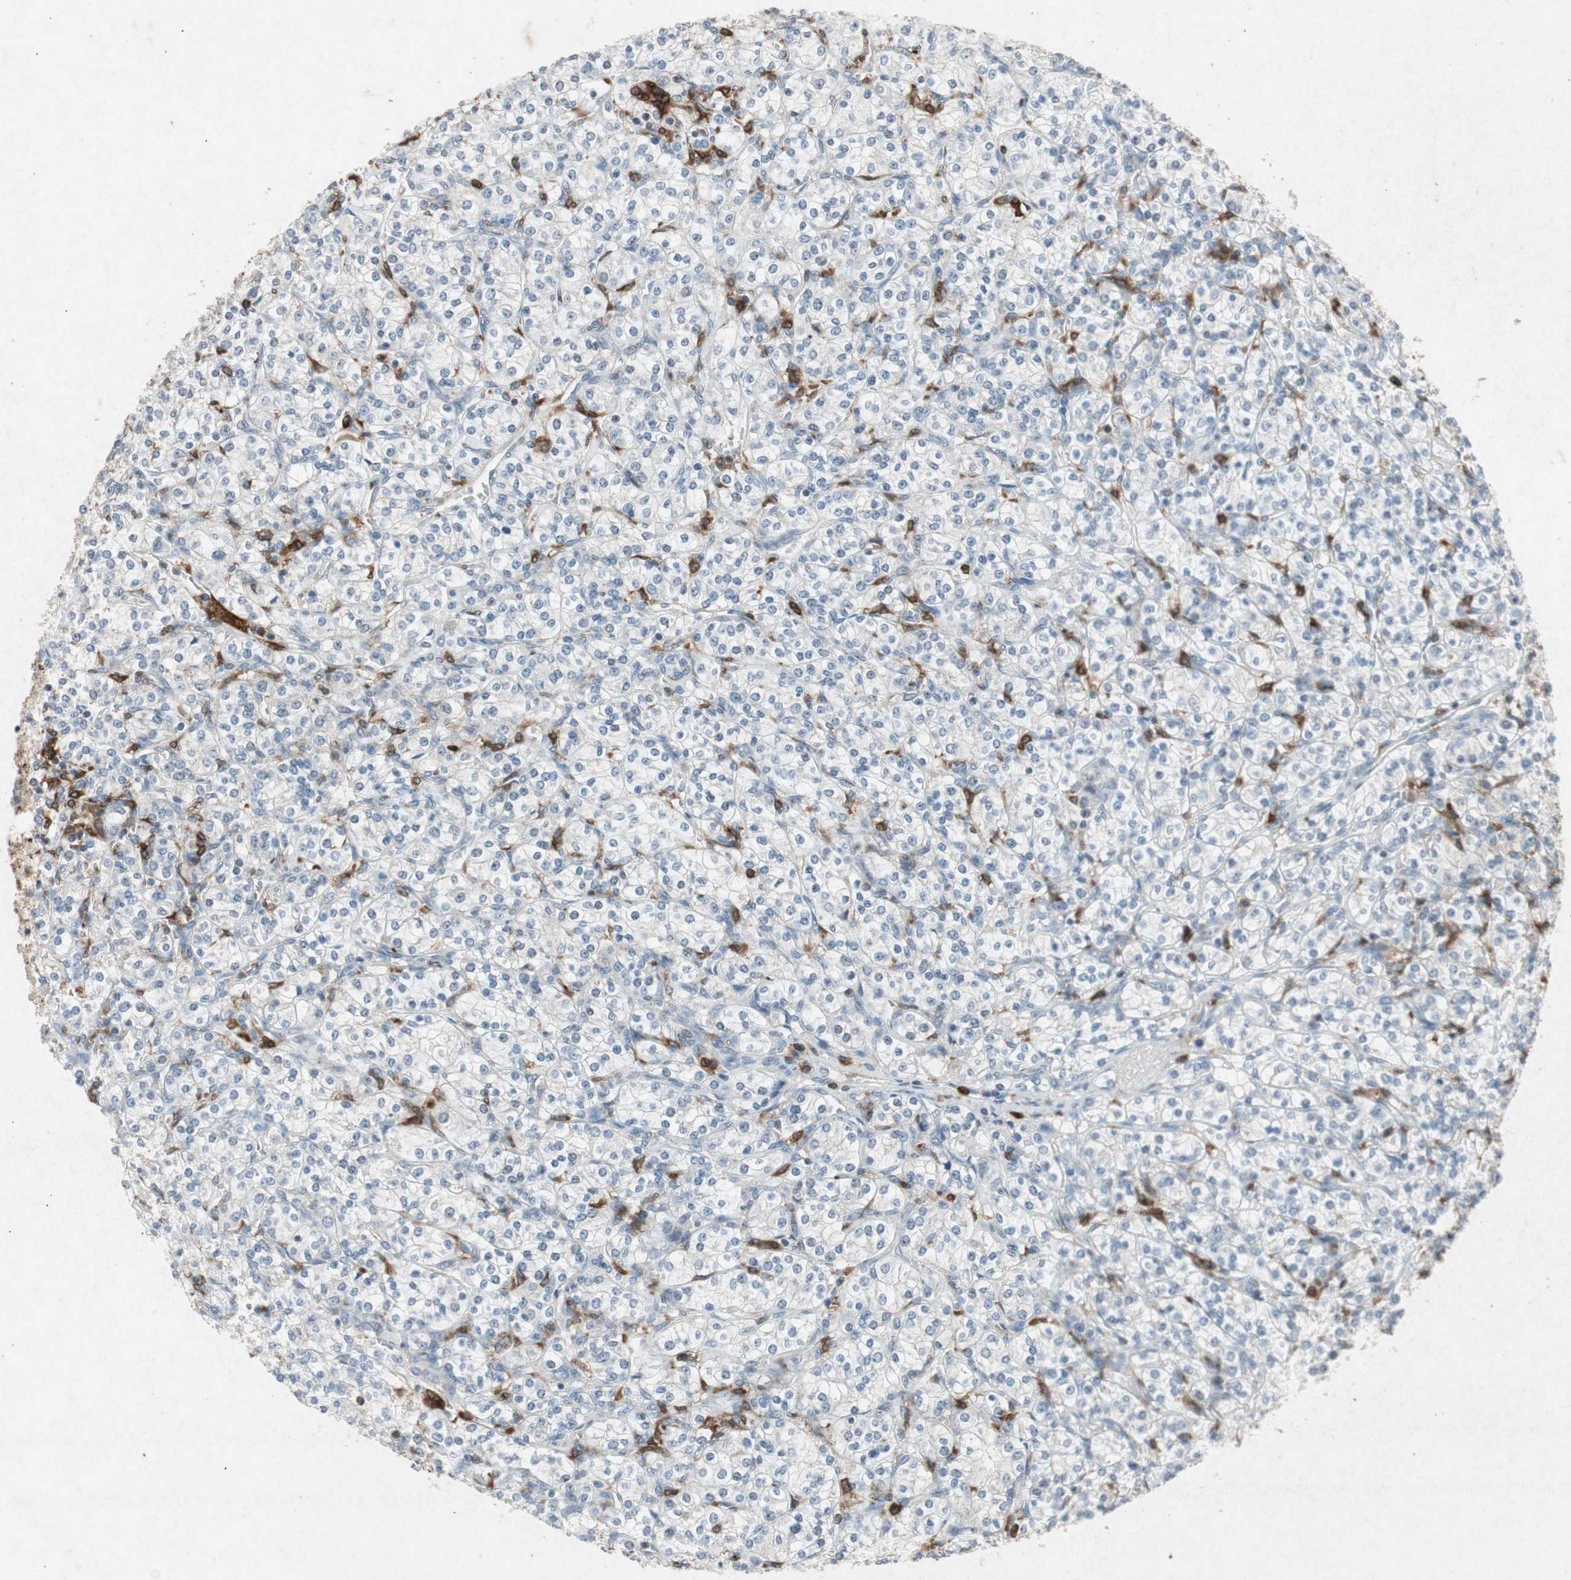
{"staining": {"intensity": "negative", "quantity": "none", "location": "none"}, "tissue": "renal cancer", "cell_type": "Tumor cells", "image_type": "cancer", "snomed": [{"axis": "morphology", "description": "Adenocarcinoma, NOS"}, {"axis": "topography", "description": "Kidney"}], "caption": "DAB immunohistochemical staining of renal adenocarcinoma demonstrates no significant staining in tumor cells. (Immunohistochemistry (ihc), brightfield microscopy, high magnification).", "gene": "TYROBP", "patient": {"sex": "male", "age": 77}}